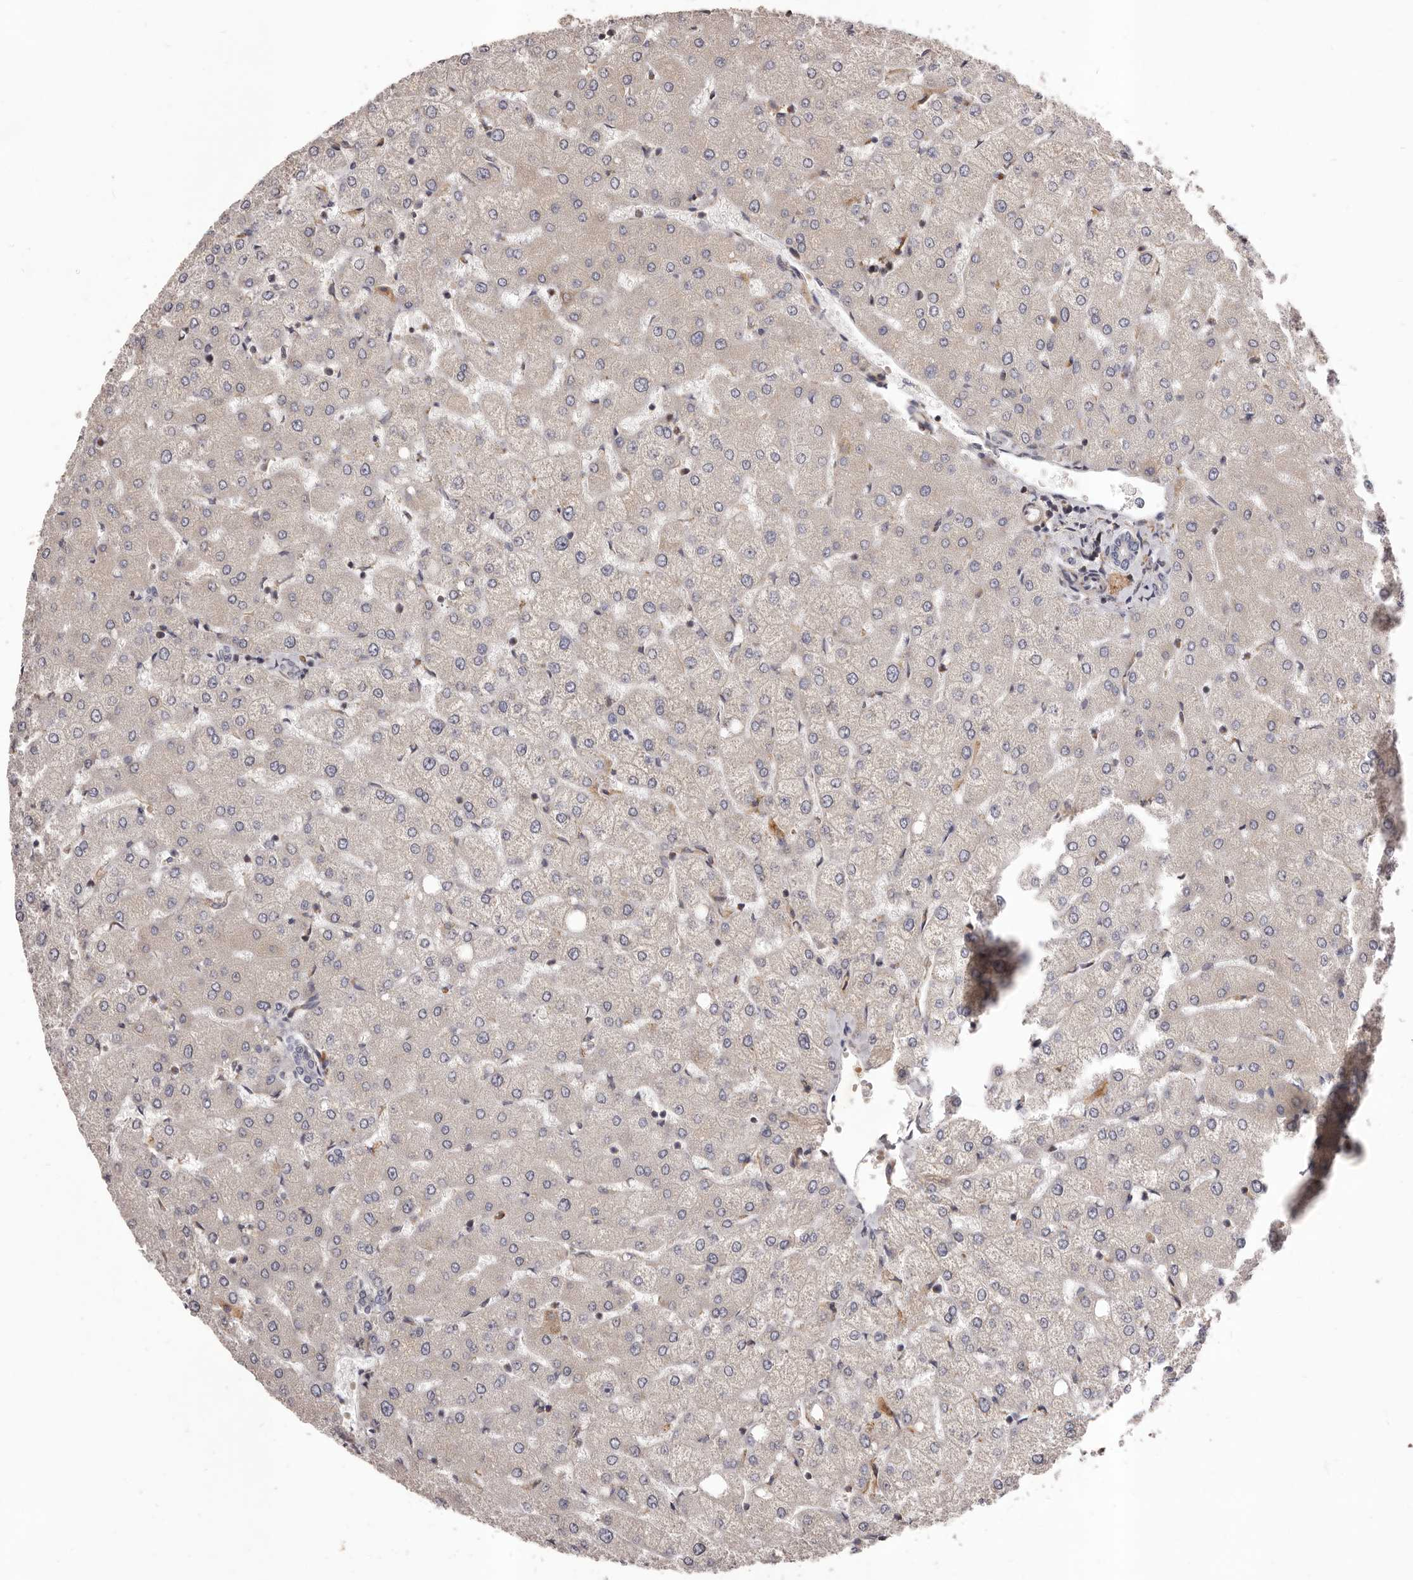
{"staining": {"intensity": "negative", "quantity": "none", "location": "none"}, "tissue": "liver", "cell_type": "Cholangiocytes", "image_type": "normal", "snomed": [{"axis": "morphology", "description": "Normal tissue, NOS"}, {"axis": "topography", "description": "Liver"}], "caption": "IHC of normal human liver reveals no expression in cholangiocytes. (DAB (3,3'-diaminobenzidine) immunohistochemistry with hematoxylin counter stain).", "gene": "ALPK1", "patient": {"sex": "female", "age": 54}}